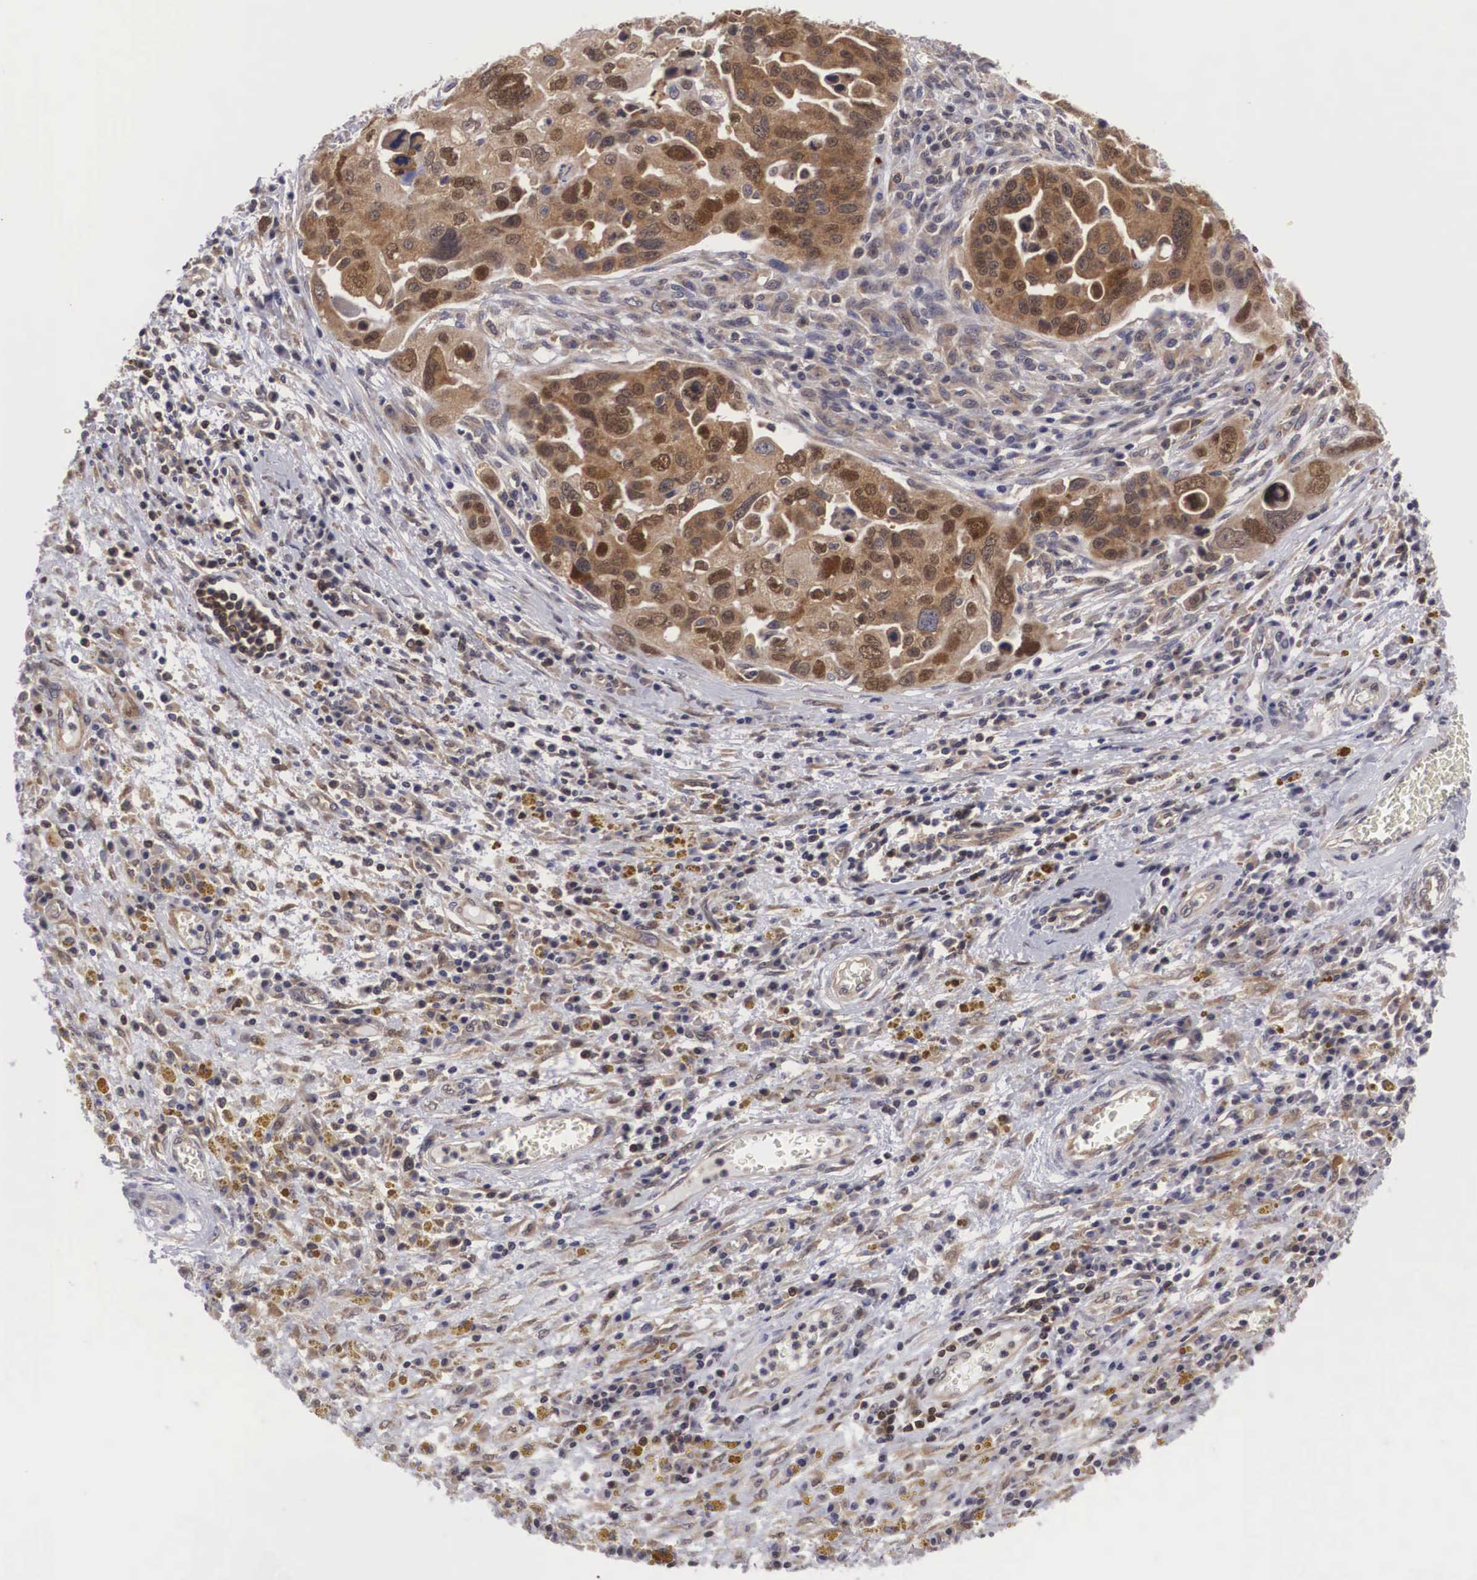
{"staining": {"intensity": "moderate", "quantity": ">75%", "location": "cytoplasmic/membranous,nuclear"}, "tissue": "ovarian cancer", "cell_type": "Tumor cells", "image_type": "cancer", "snomed": [{"axis": "morphology", "description": "Carcinoma, endometroid"}, {"axis": "topography", "description": "Ovary"}], "caption": "Immunohistochemical staining of human ovarian endometroid carcinoma demonstrates medium levels of moderate cytoplasmic/membranous and nuclear staining in about >75% of tumor cells. (Stains: DAB in brown, nuclei in blue, Microscopy: brightfield microscopy at high magnification).", "gene": "ADSL", "patient": {"sex": "female", "age": 75}}